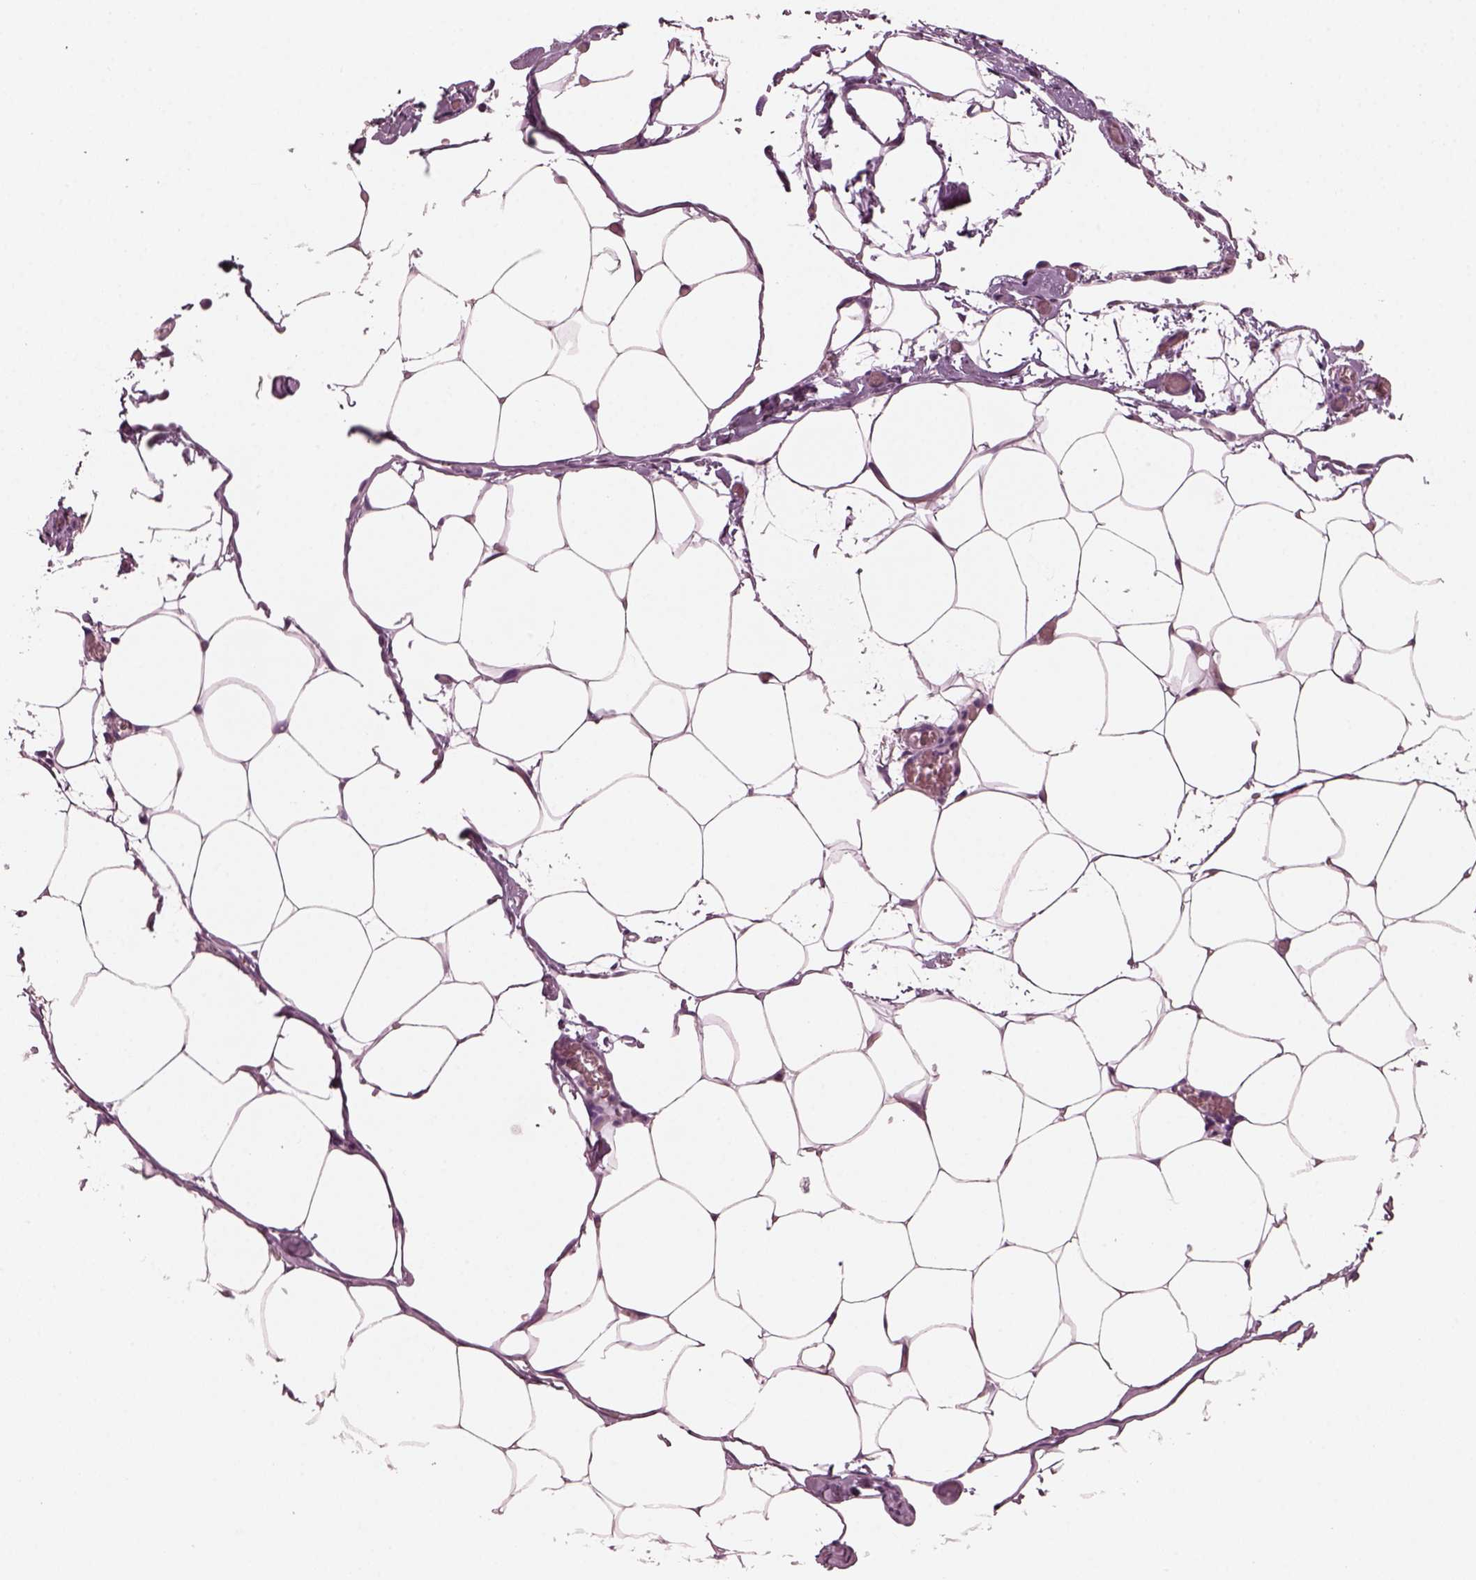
{"staining": {"intensity": "negative", "quantity": "none", "location": "none"}, "tissue": "adipose tissue", "cell_type": "Adipocytes", "image_type": "normal", "snomed": [{"axis": "morphology", "description": "Normal tissue, NOS"}, {"axis": "topography", "description": "Adipose tissue"}], "caption": "The micrograph reveals no staining of adipocytes in normal adipose tissue.", "gene": "ODAD1", "patient": {"sex": "male", "age": 57}}